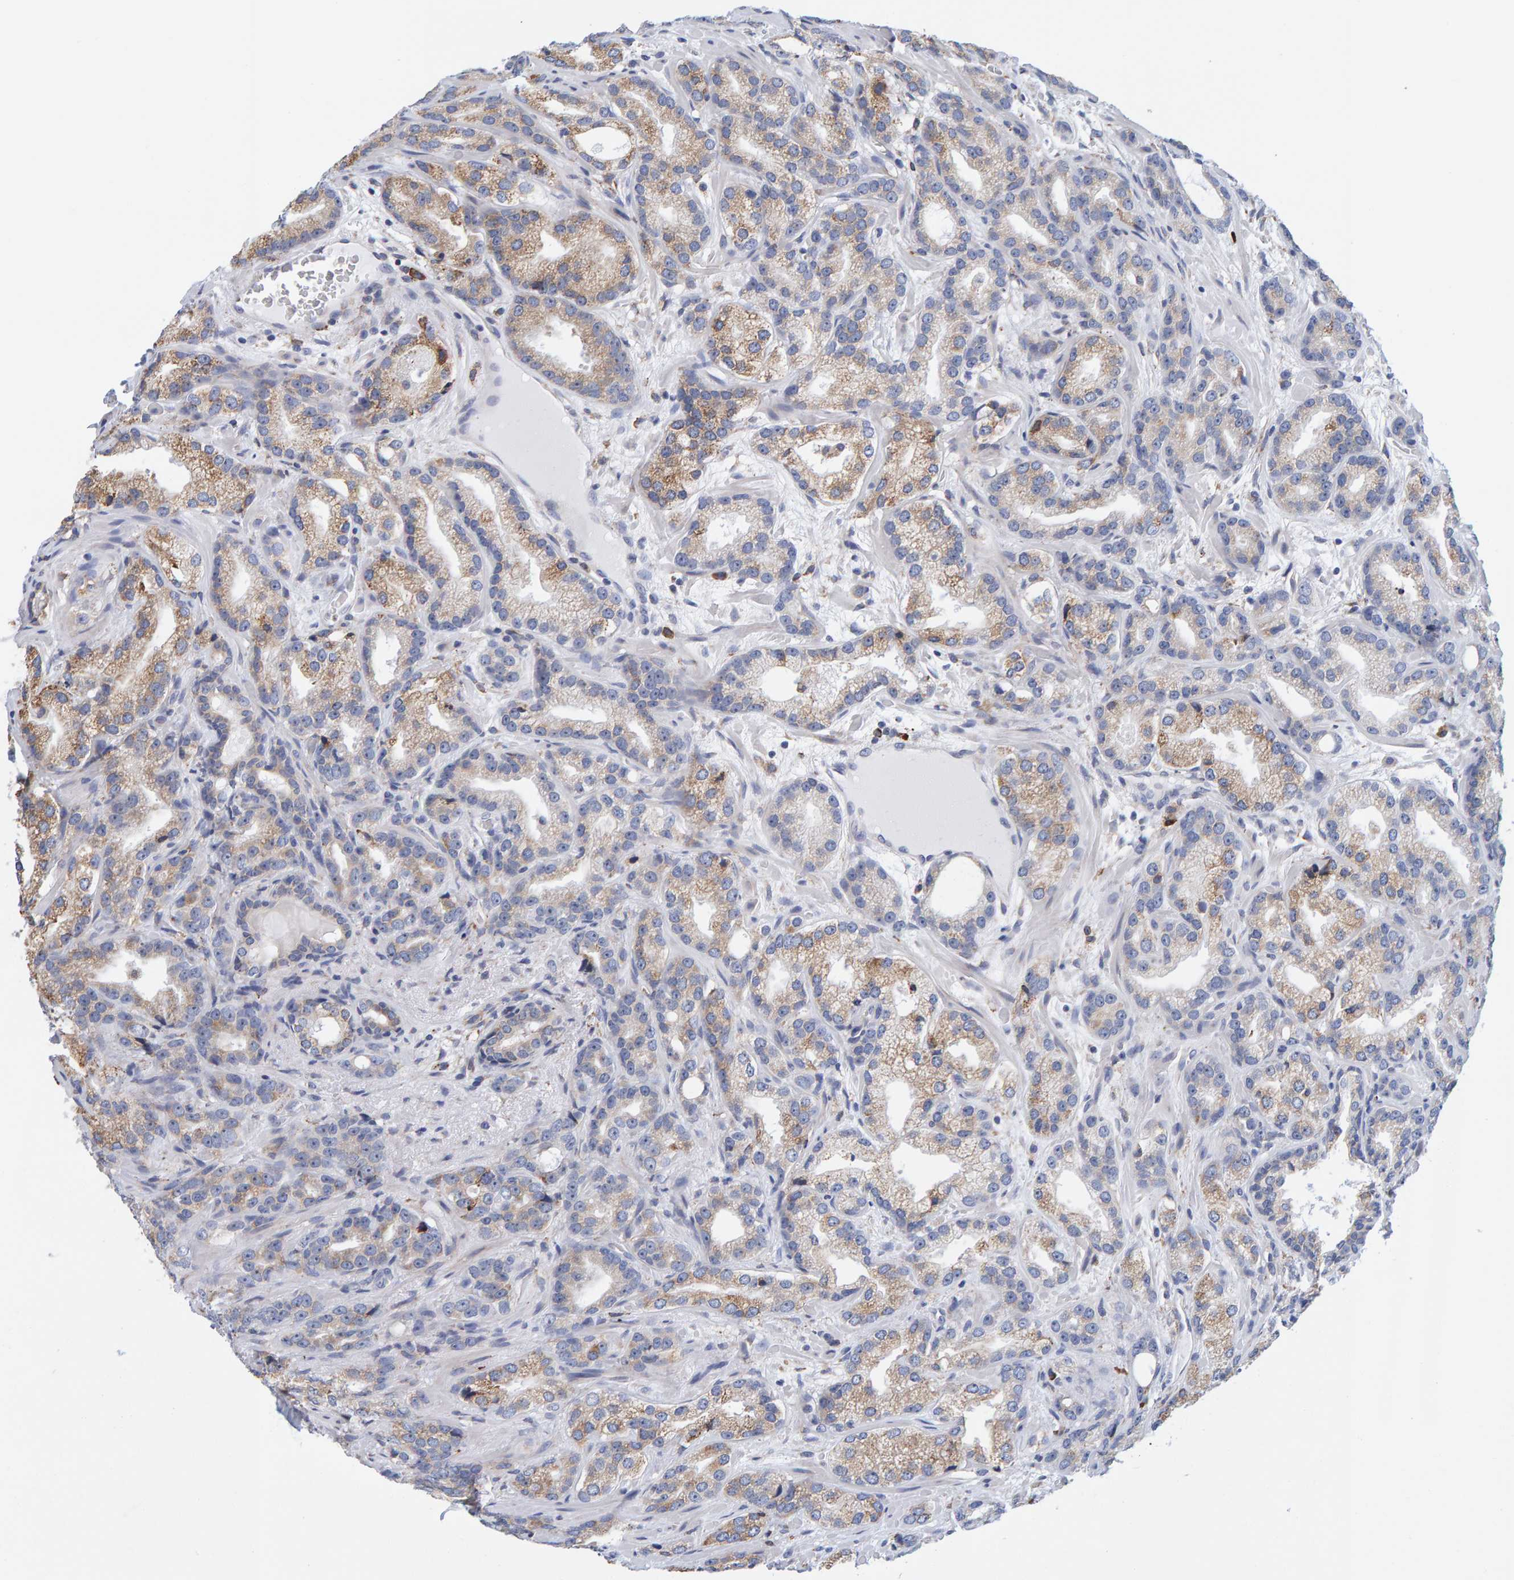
{"staining": {"intensity": "weak", "quantity": "25%-75%", "location": "cytoplasmic/membranous"}, "tissue": "prostate cancer", "cell_type": "Tumor cells", "image_type": "cancer", "snomed": [{"axis": "morphology", "description": "Adenocarcinoma, High grade"}, {"axis": "topography", "description": "Prostate"}], "caption": "IHC of prostate cancer demonstrates low levels of weak cytoplasmic/membranous expression in about 25%-75% of tumor cells.", "gene": "SGPL1", "patient": {"sex": "male", "age": 63}}